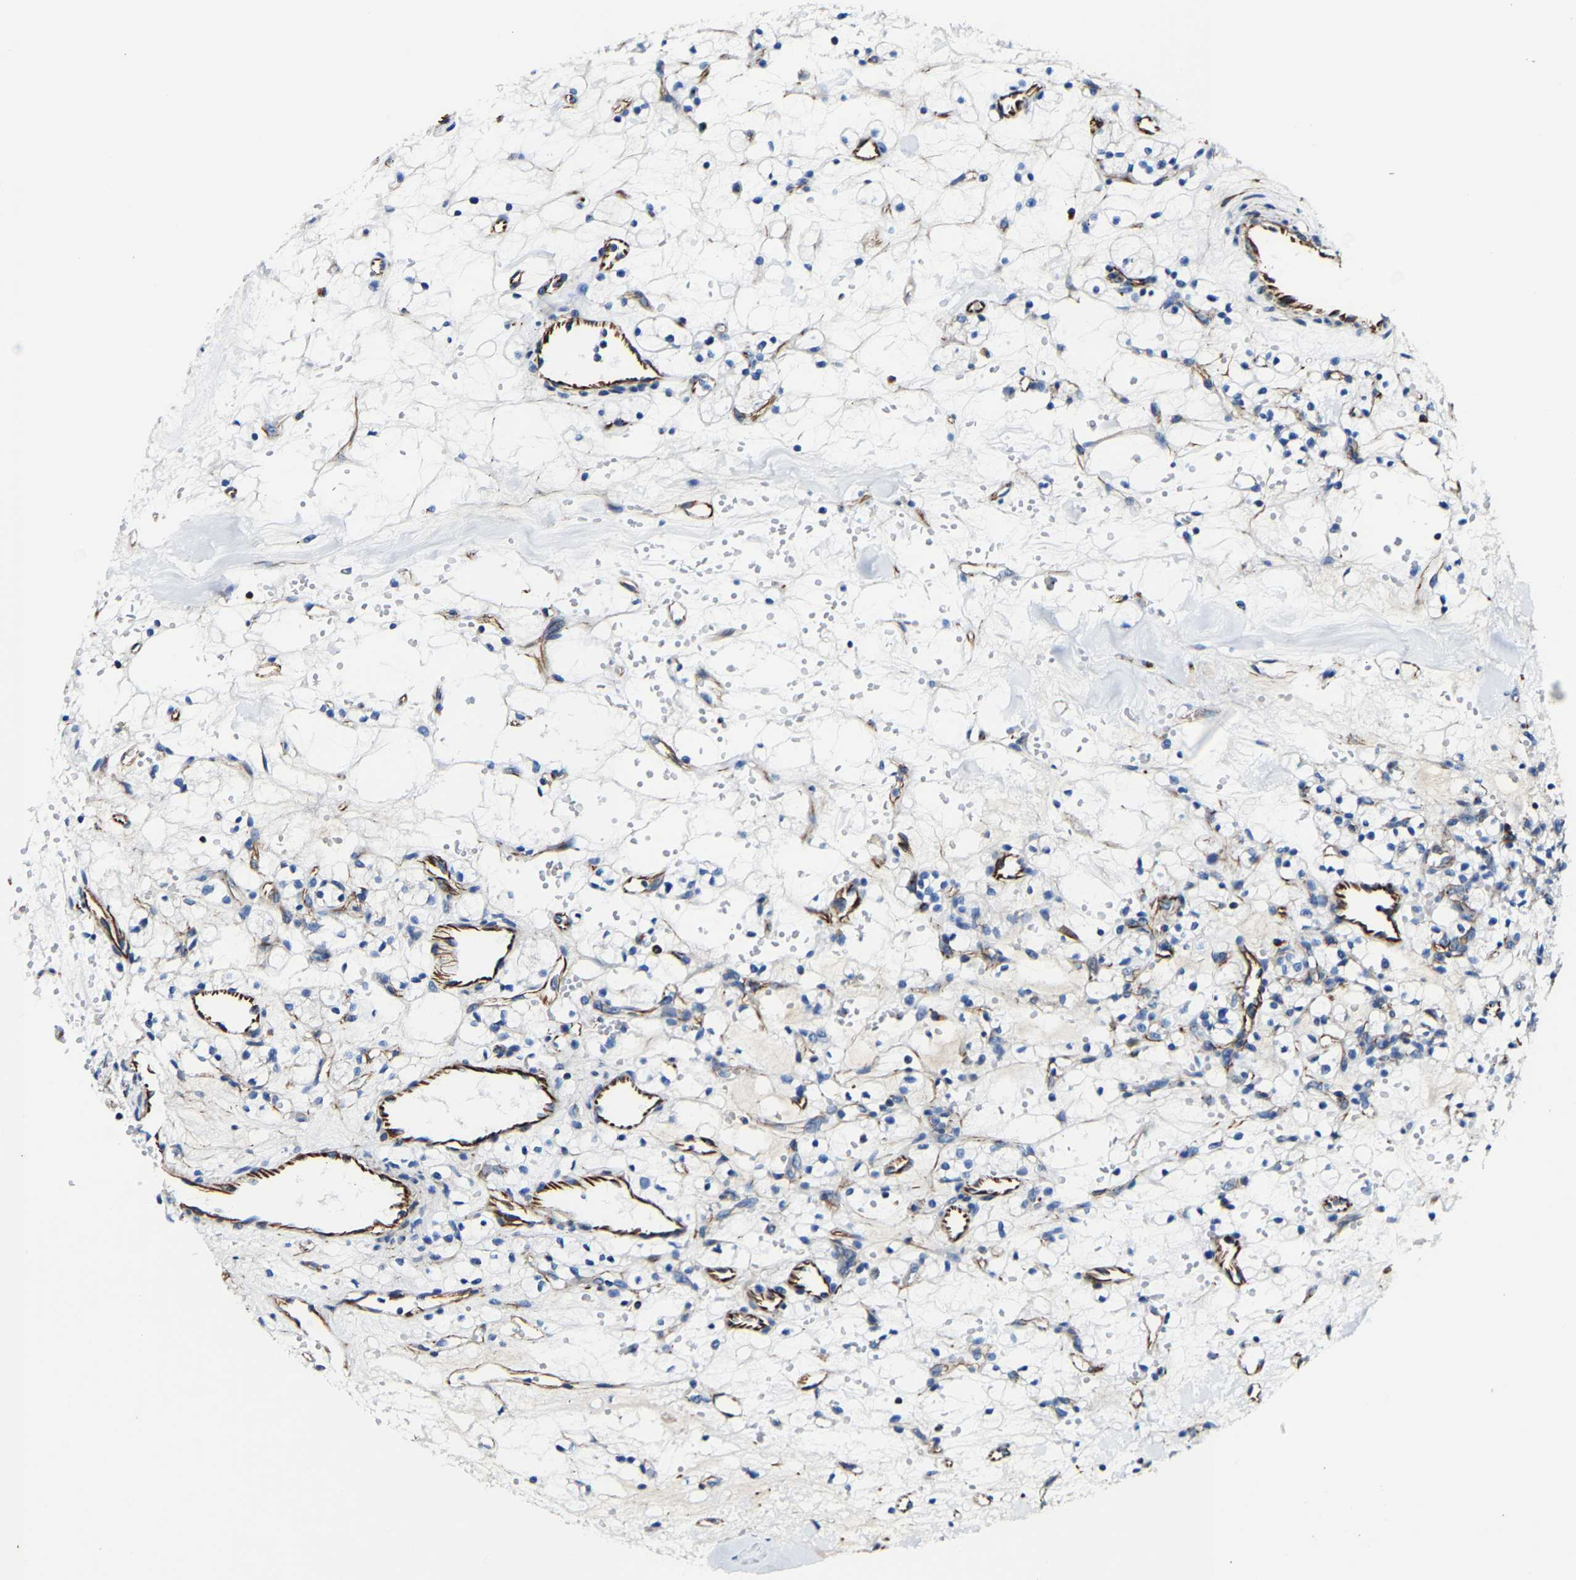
{"staining": {"intensity": "negative", "quantity": "none", "location": "none"}, "tissue": "renal cancer", "cell_type": "Tumor cells", "image_type": "cancer", "snomed": [{"axis": "morphology", "description": "Adenocarcinoma, NOS"}, {"axis": "topography", "description": "Kidney"}], "caption": "Immunohistochemistry photomicrograph of neoplastic tissue: renal cancer stained with DAB demonstrates no significant protein staining in tumor cells.", "gene": "MMEL1", "patient": {"sex": "female", "age": 60}}